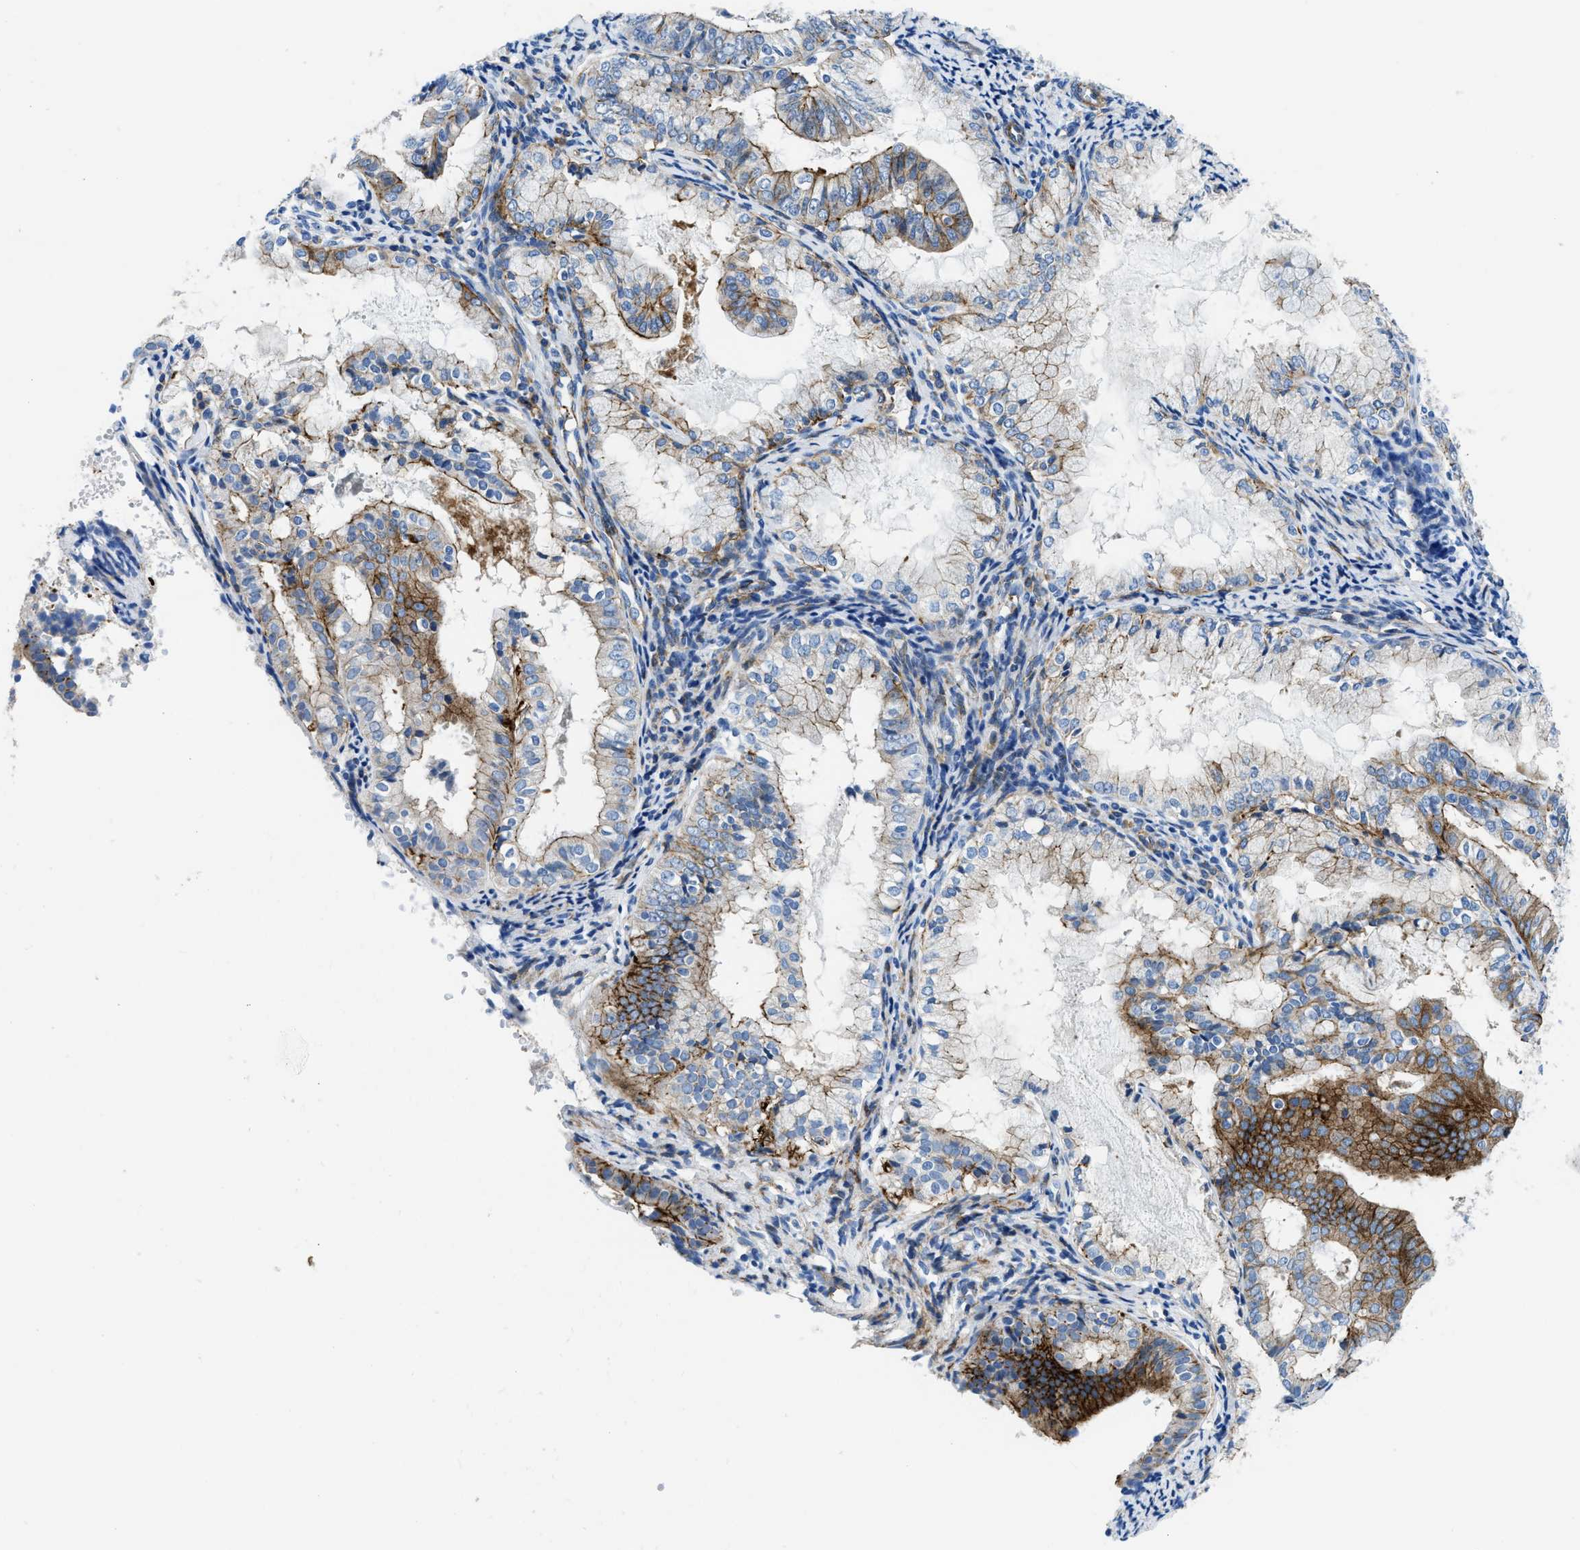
{"staining": {"intensity": "moderate", "quantity": "25%-75%", "location": "cytoplasmic/membranous"}, "tissue": "endometrial cancer", "cell_type": "Tumor cells", "image_type": "cancer", "snomed": [{"axis": "morphology", "description": "Adenocarcinoma, NOS"}, {"axis": "topography", "description": "Endometrium"}], "caption": "An immunohistochemistry histopathology image of neoplastic tissue is shown. Protein staining in brown labels moderate cytoplasmic/membranous positivity in endometrial adenocarcinoma within tumor cells.", "gene": "CUTA", "patient": {"sex": "female", "age": 63}}